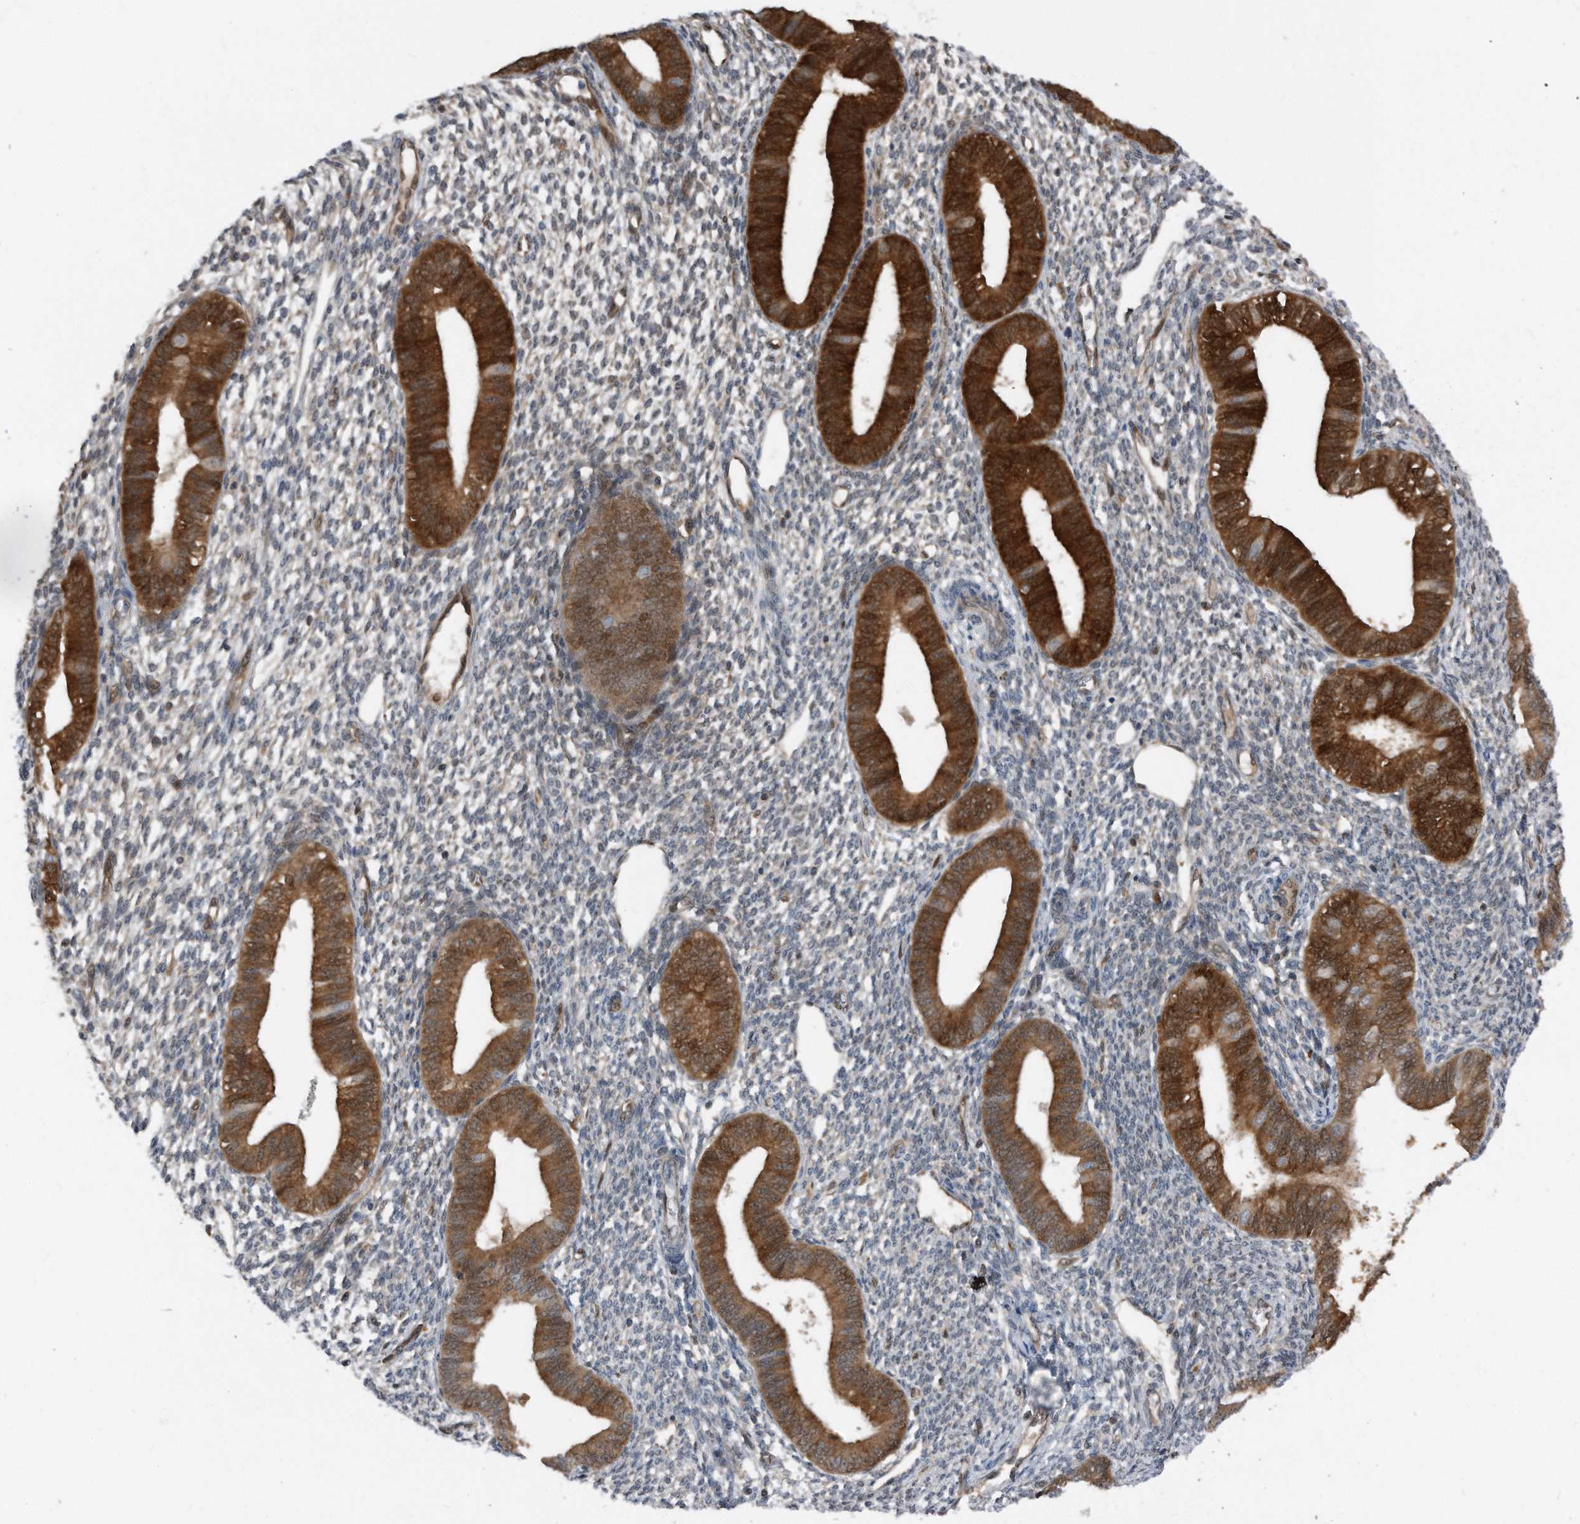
{"staining": {"intensity": "negative", "quantity": "none", "location": "none"}, "tissue": "endometrium", "cell_type": "Cells in endometrial stroma", "image_type": "normal", "snomed": [{"axis": "morphology", "description": "Normal tissue, NOS"}, {"axis": "topography", "description": "Endometrium"}], "caption": "This is a micrograph of IHC staining of normal endometrium, which shows no expression in cells in endometrial stroma. (IHC, brightfield microscopy, high magnification).", "gene": "MAP2K6", "patient": {"sex": "female", "age": 46}}